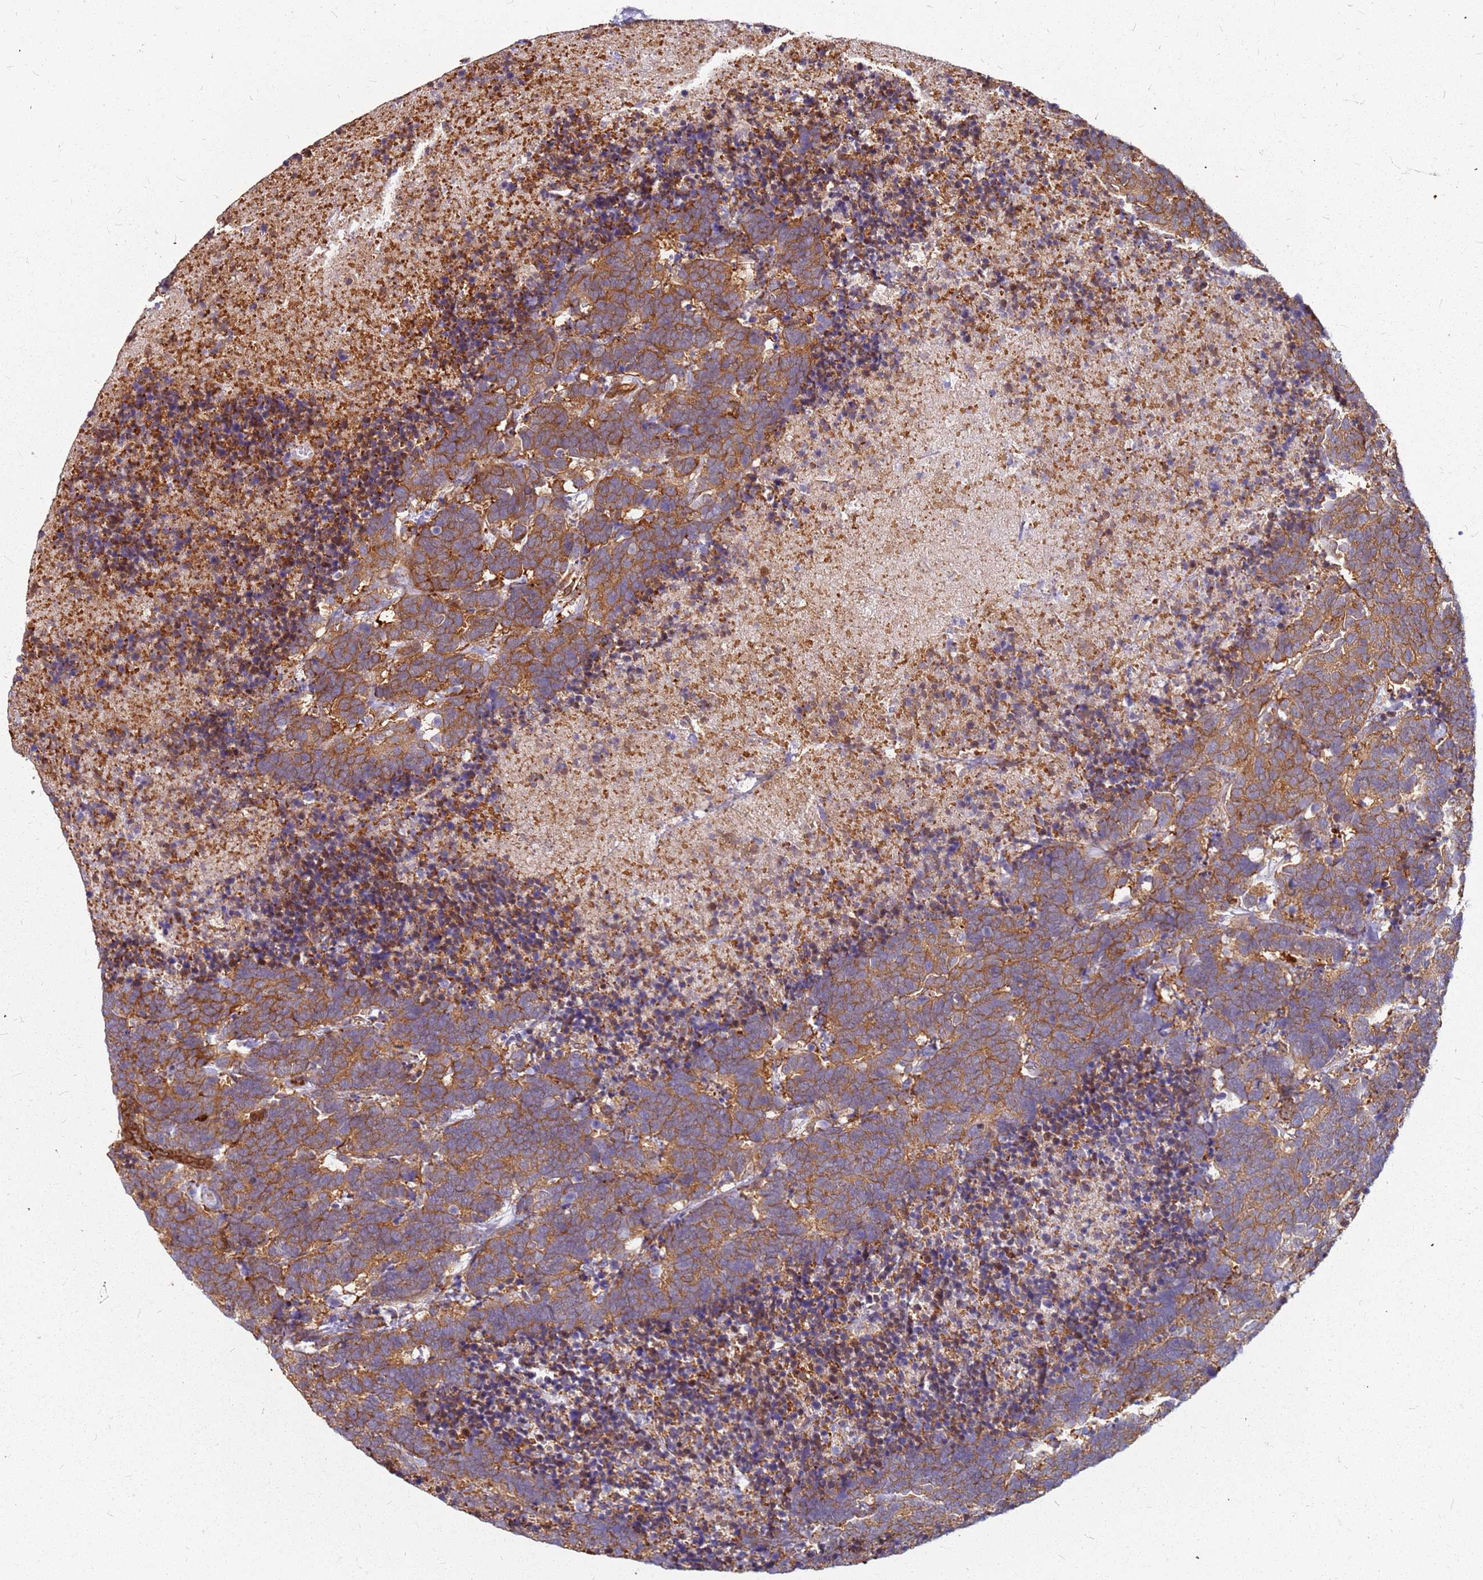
{"staining": {"intensity": "moderate", "quantity": ">75%", "location": "cytoplasmic/membranous"}, "tissue": "carcinoid", "cell_type": "Tumor cells", "image_type": "cancer", "snomed": [{"axis": "morphology", "description": "Carcinoma, NOS"}, {"axis": "morphology", "description": "Carcinoid, malignant, NOS"}, {"axis": "topography", "description": "Urinary bladder"}], "caption": "Human carcinoid stained for a protein (brown) shows moderate cytoplasmic/membranous positive positivity in approximately >75% of tumor cells.", "gene": "HDX", "patient": {"sex": "male", "age": 57}}